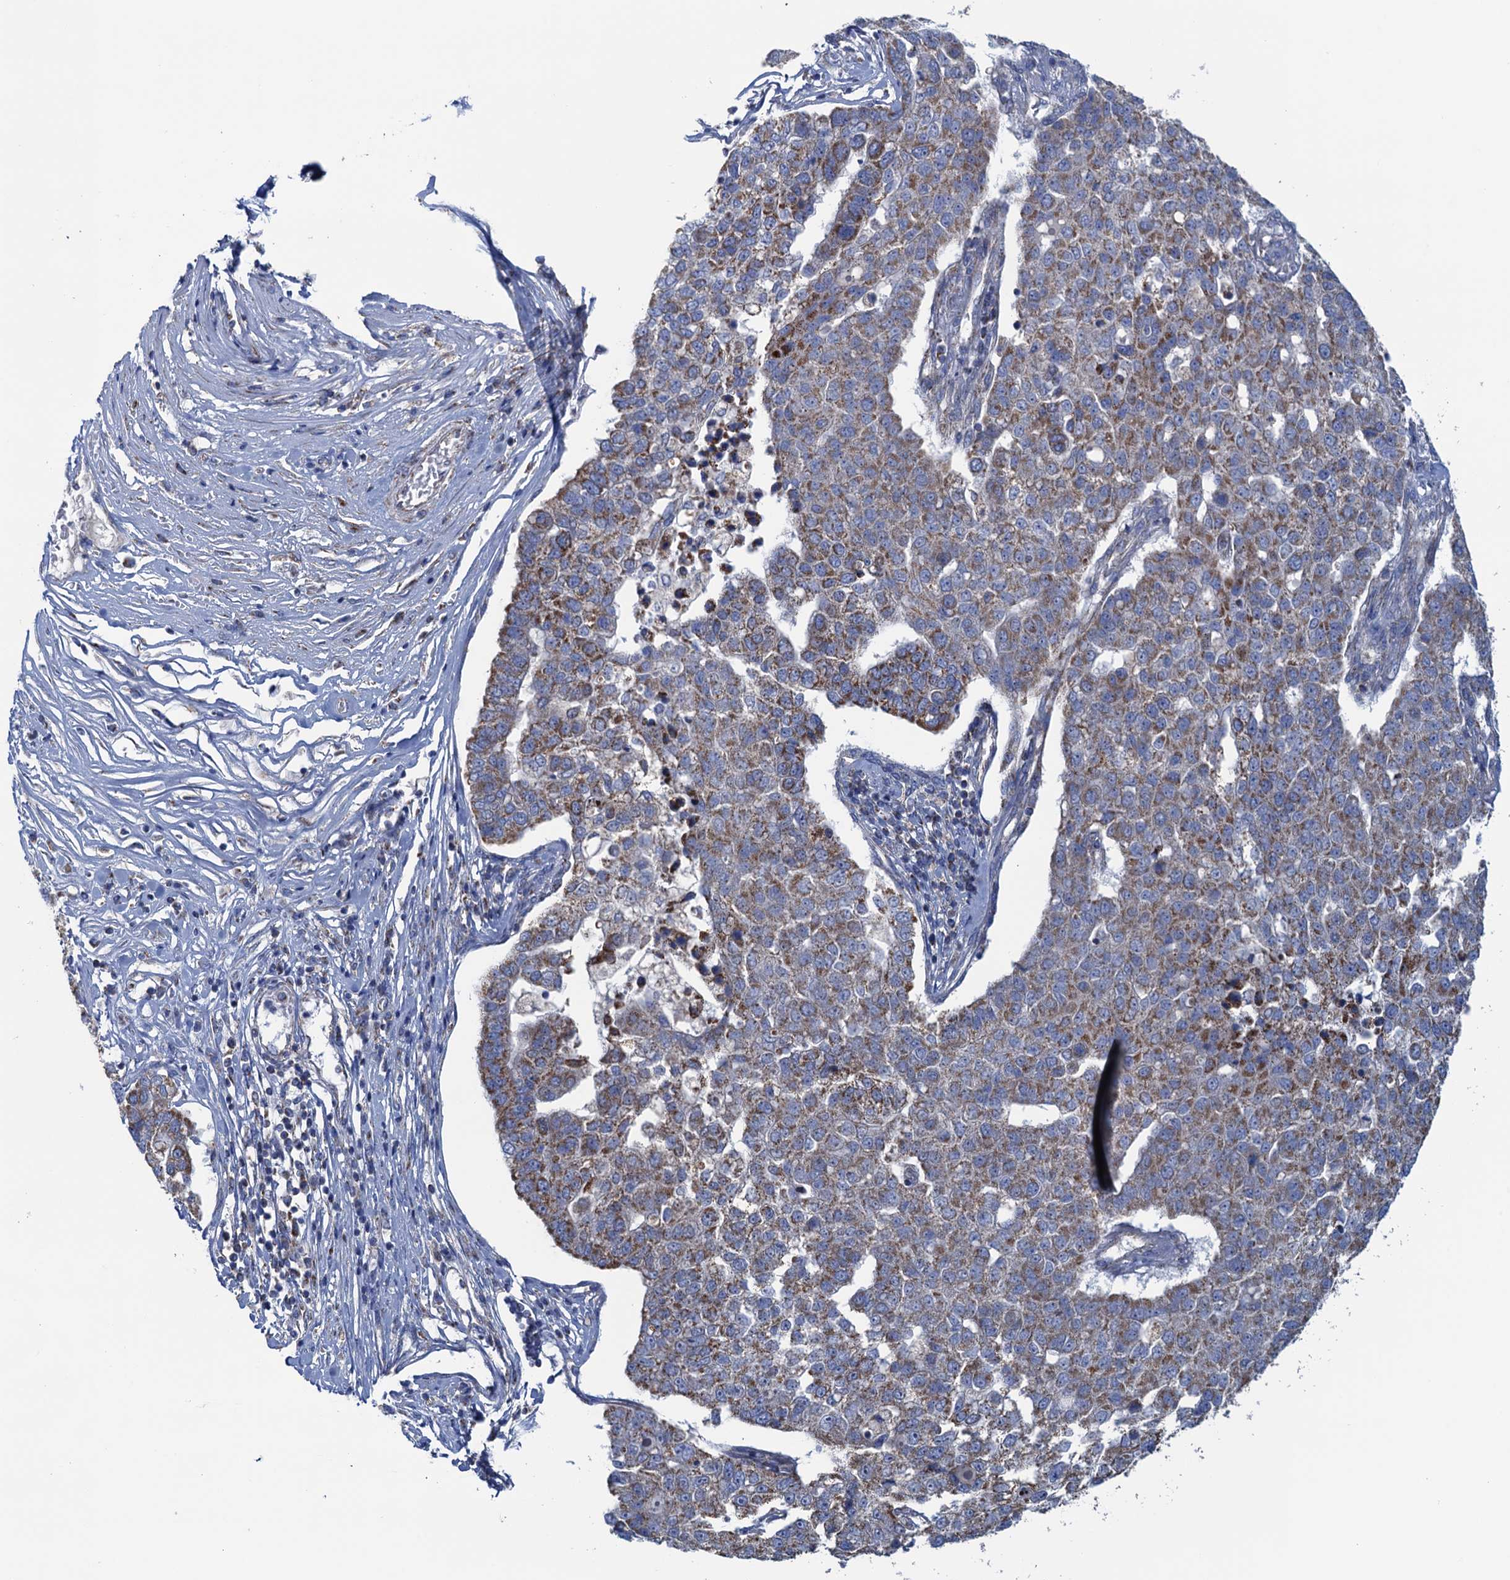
{"staining": {"intensity": "moderate", "quantity": "25%-75%", "location": "cytoplasmic/membranous"}, "tissue": "pancreatic cancer", "cell_type": "Tumor cells", "image_type": "cancer", "snomed": [{"axis": "morphology", "description": "Adenocarcinoma, NOS"}, {"axis": "topography", "description": "Pancreas"}], "caption": "Immunohistochemical staining of human pancreatic adenocarcinoma exhibits moderate cytoplasmic/membranous protein expression in approximately 25%-75% of tumor cells. (Stains: DAB in brown, nuclei in blue, Microscopy: brightfield microscopy at high magnification).", "gene": "GTPBP3", "patient": {"sex": "female", "age": 61}}